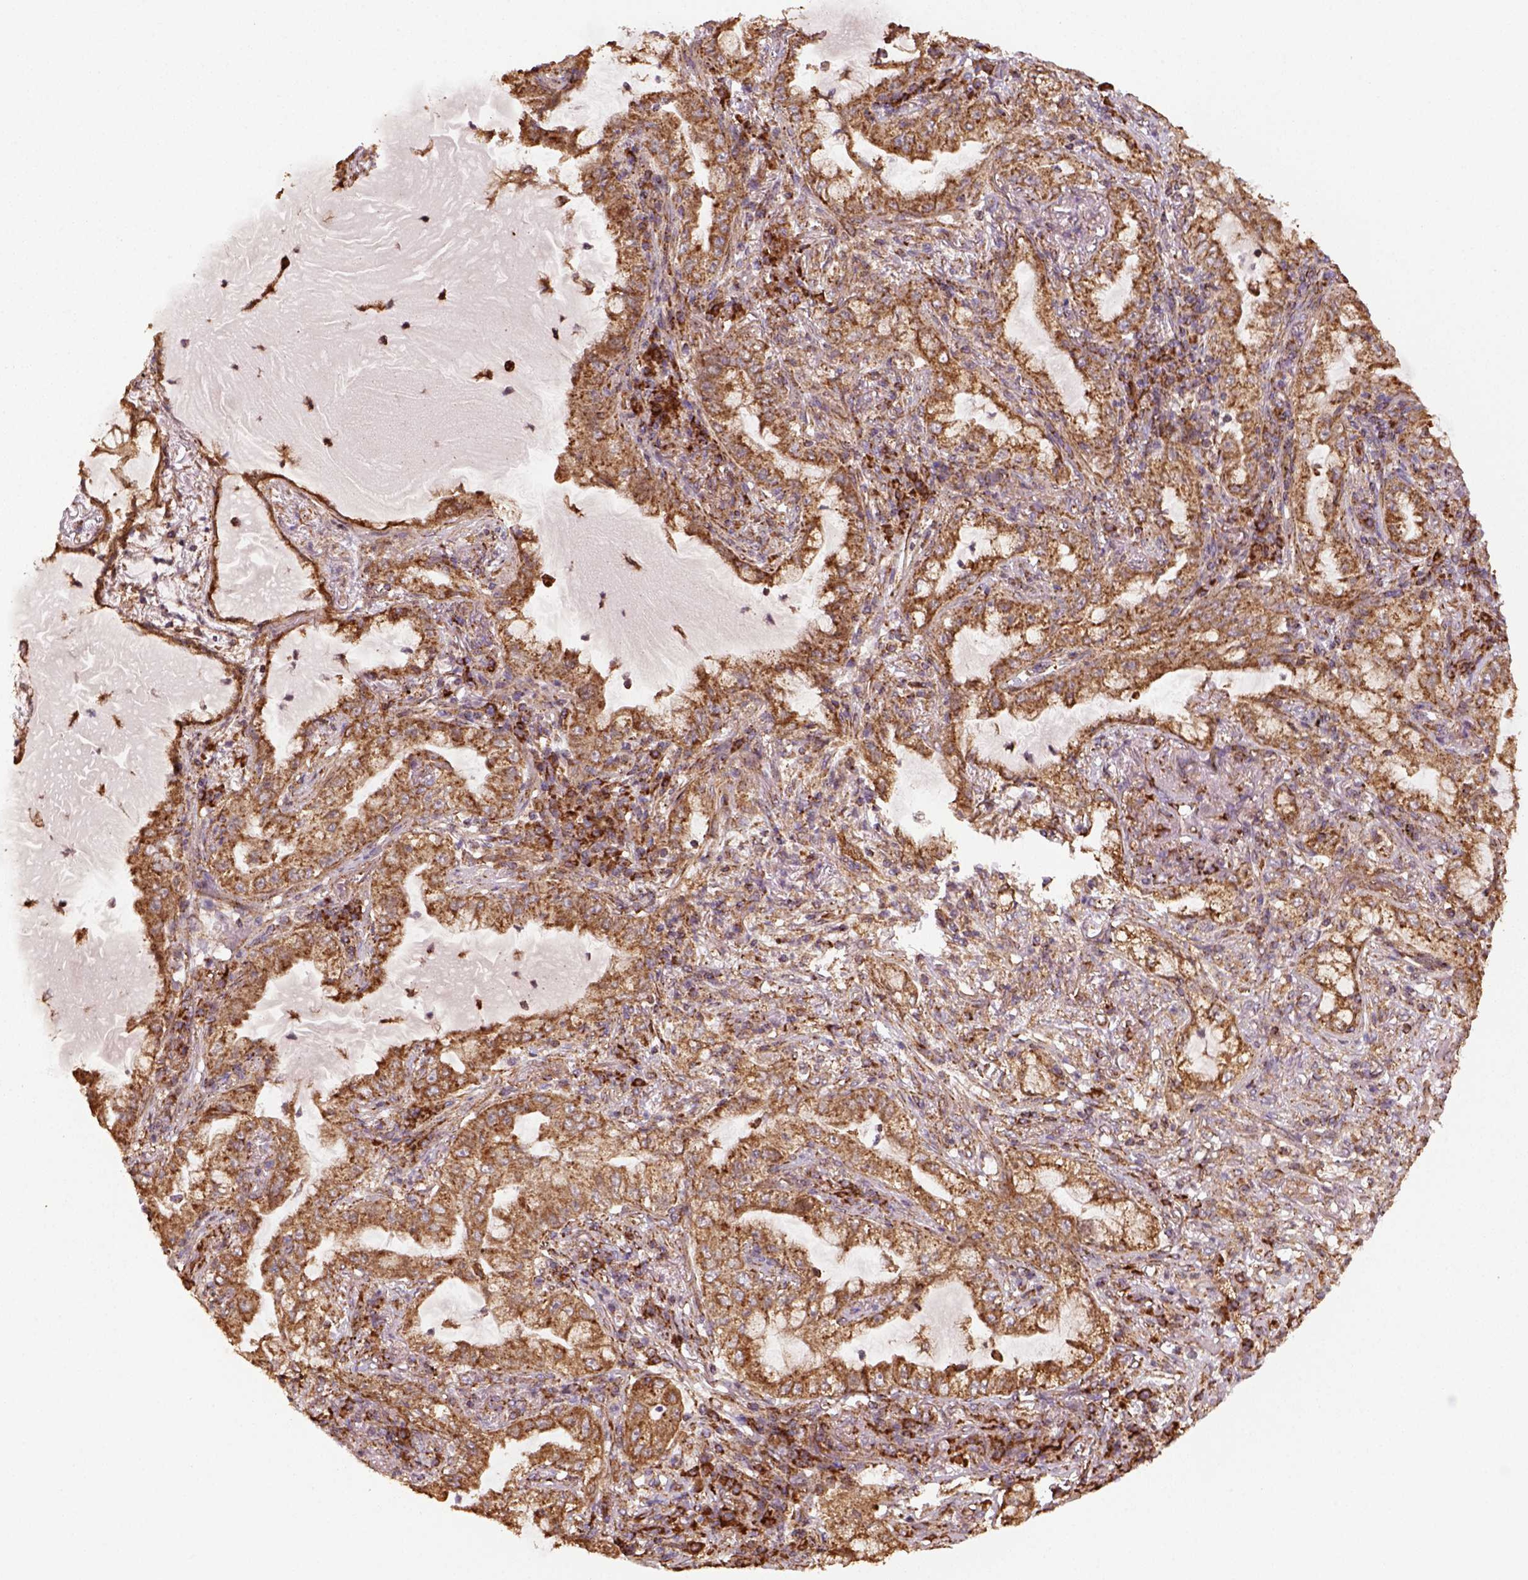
{"staining": {"intensity": "moderate", "quantity": ">75%", "location": "cytoplasmic/membranous"}, "tissue": "lung cancer", "cell_type": "Tumor cells", "image_type": "cancer", "snomed": [{"axis": "morphology", "description": "Adenocarcinoma, NOS"}, {"axis": "topography", "description": "Lung"}], "caption": "Tumor cells show moderate cytoplasmic/membranous staining in about >75% of cells in lung cancer (adenocarcinoma).", "gene": "MAPK8IP3", "patient": {"sex": "female", "age": 73}}